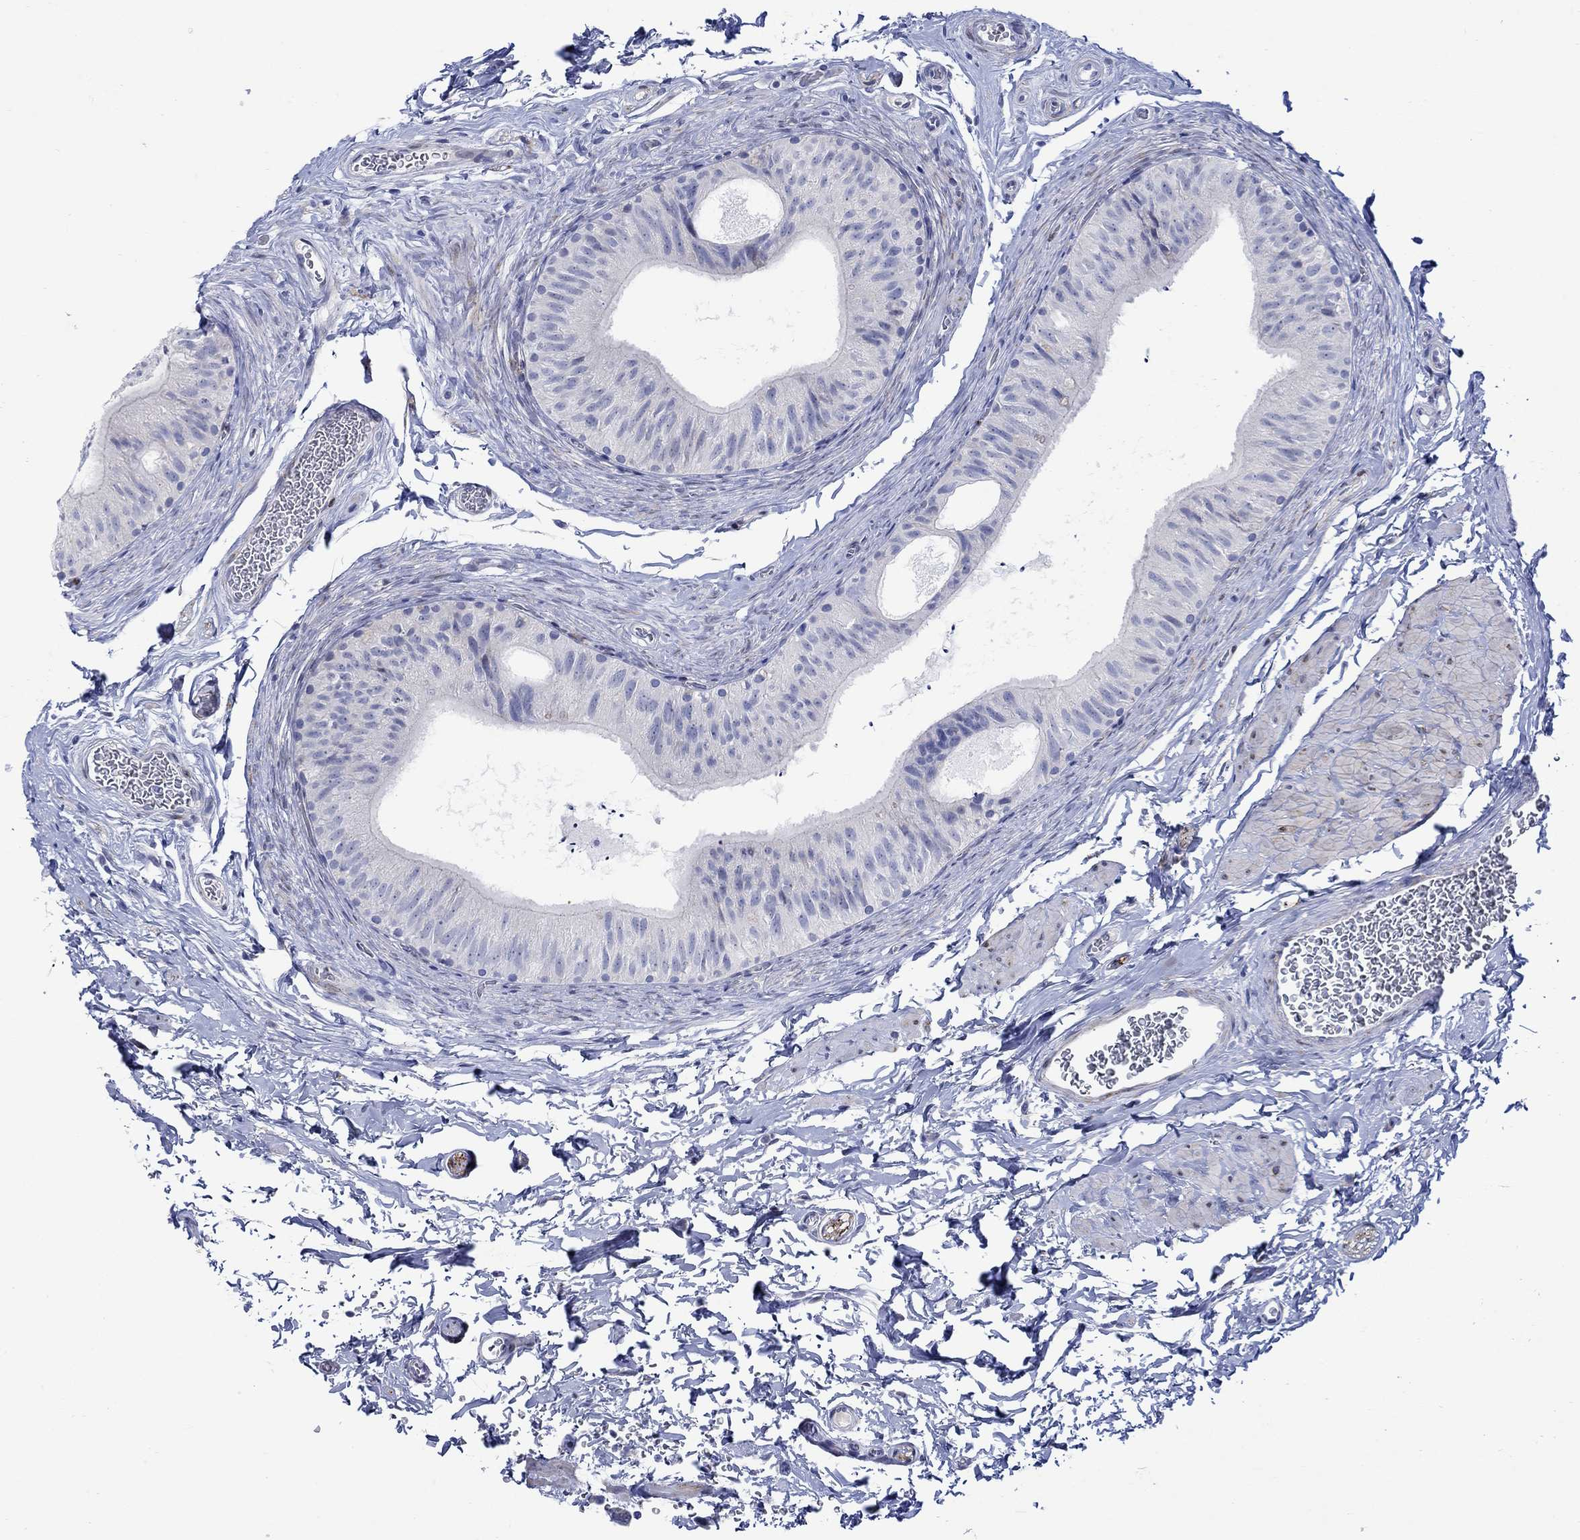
{"staining": {"intensity": "negative", "quantity": "none", "location": "none"}, "tissue": "epididymis", "cell_type": "Glandular cells", "image_type": "normal", "snomed": [{"axis": "morphology", "description": "Normal tissue, NOS"}, {"axis": "topography", "description": "Epididymis, spermatic cord, NOS"}, {"axis": "topography", "description": "Epididymis"}], "caption": "Immunohistochemistry micrograph of normal epididymis: epididymis stained with DAB (3,3'-diaminobenzidine) shows no significant protein positivity in glandular cells. (Stains: DAB (3,3'-diaminobenzidine) immunohistochemistry (IHC) with hematoxylin counter stain, Microscopy: brightfield microscopy at high magnification).", "gene": "KSR2", "patient": {"sex": "male", "age": 31}}